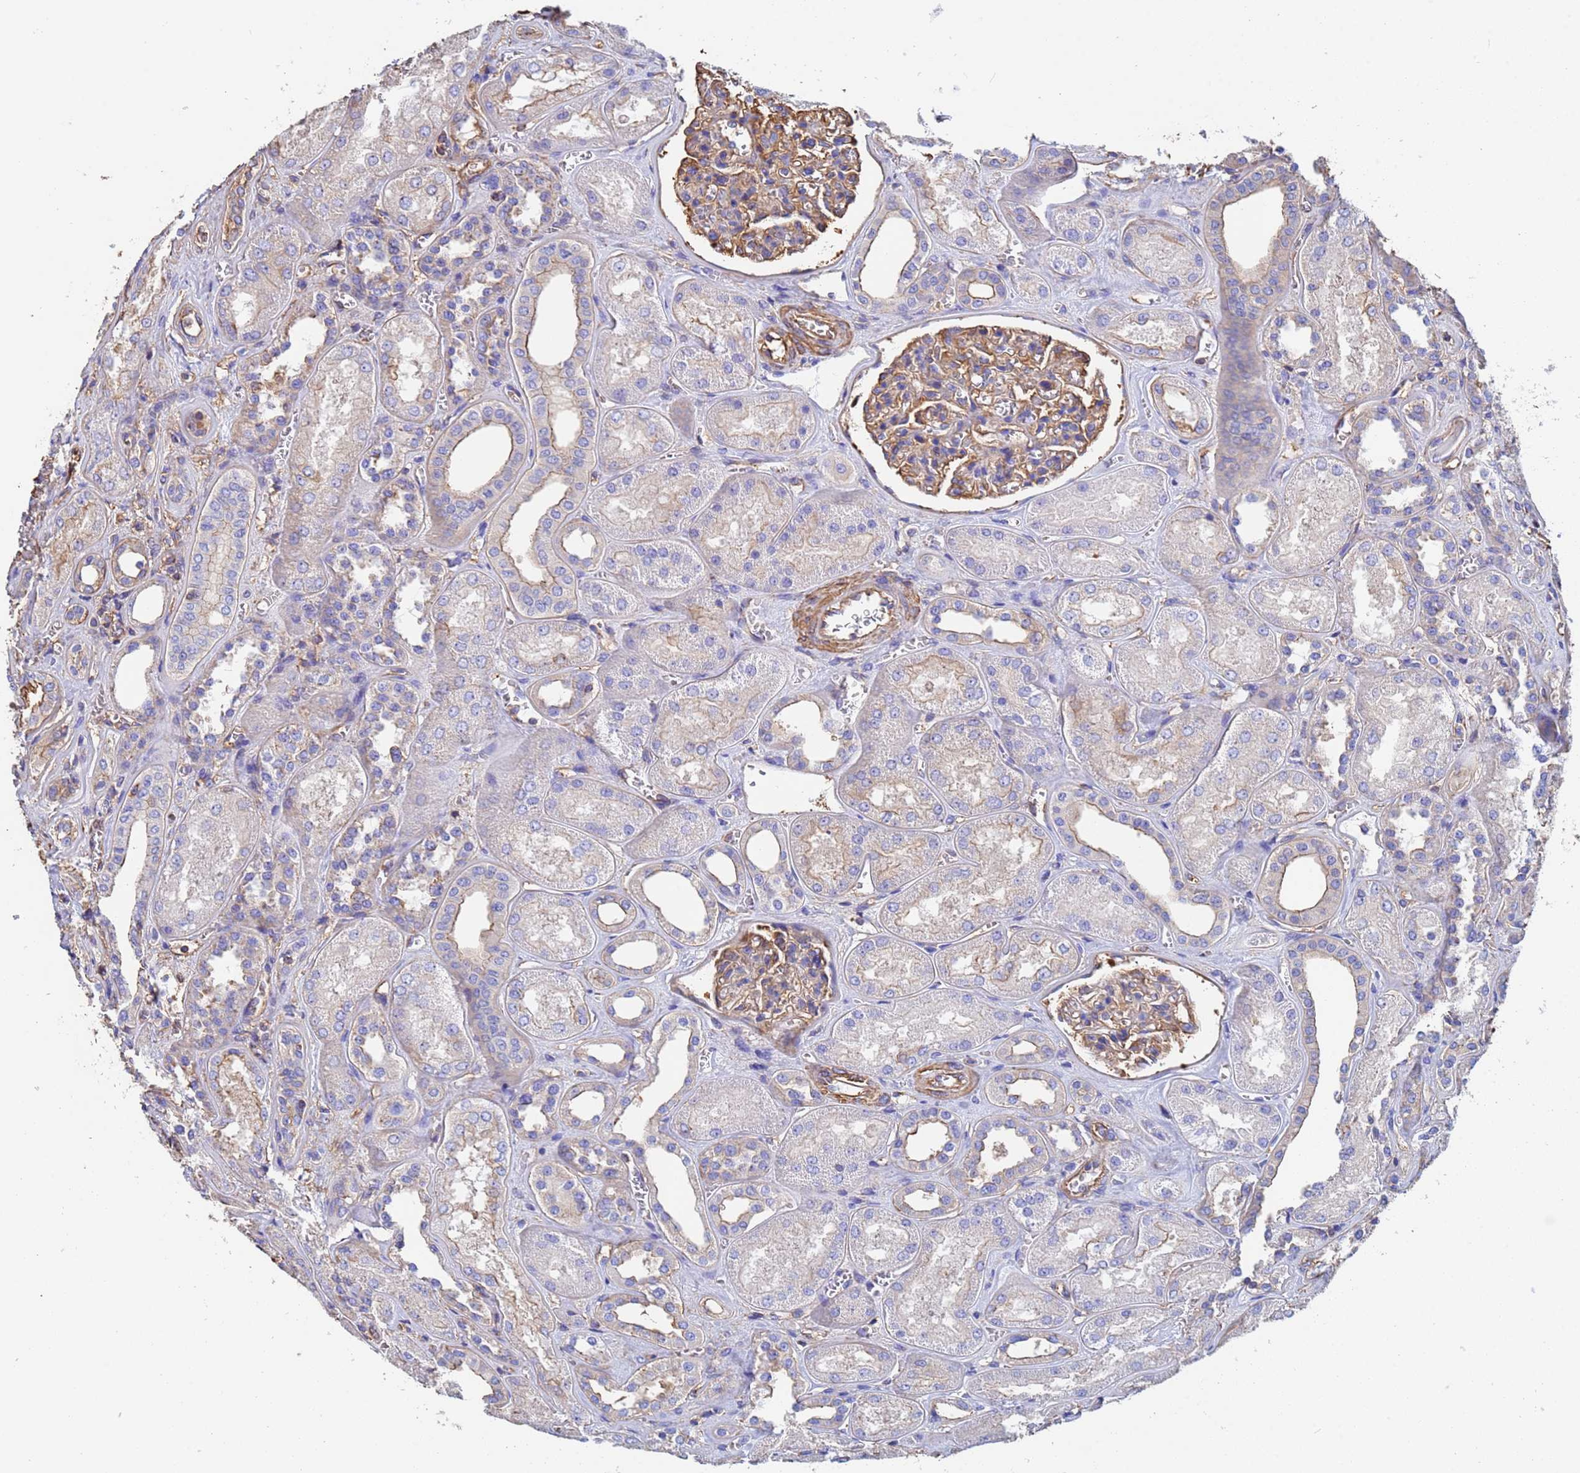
{"staining": {"intensity": "weak", "quantity": ">75%", "location": "cytoplasmic/membranous"}, "tissue": "kidney", "cell_type": "Cells in glomeruli", "image_type": "normal", "snomed": [{"axis": "morphology", "description": "Normal tissue, NOS"}, {"axis": "morphology", "description": "Adenocarcinoma, NOS"}, {"axis": "topography", "description": "Kidney"}], "caption": "High-power microscopy captured an IHC photomicrograph of benign kidney, revealing weak cytoplasmic/membranous staining in about >75% of cells in glomeruli.", "gene": "MYL12A", "patient": {"sex": "female", "age": 68}}